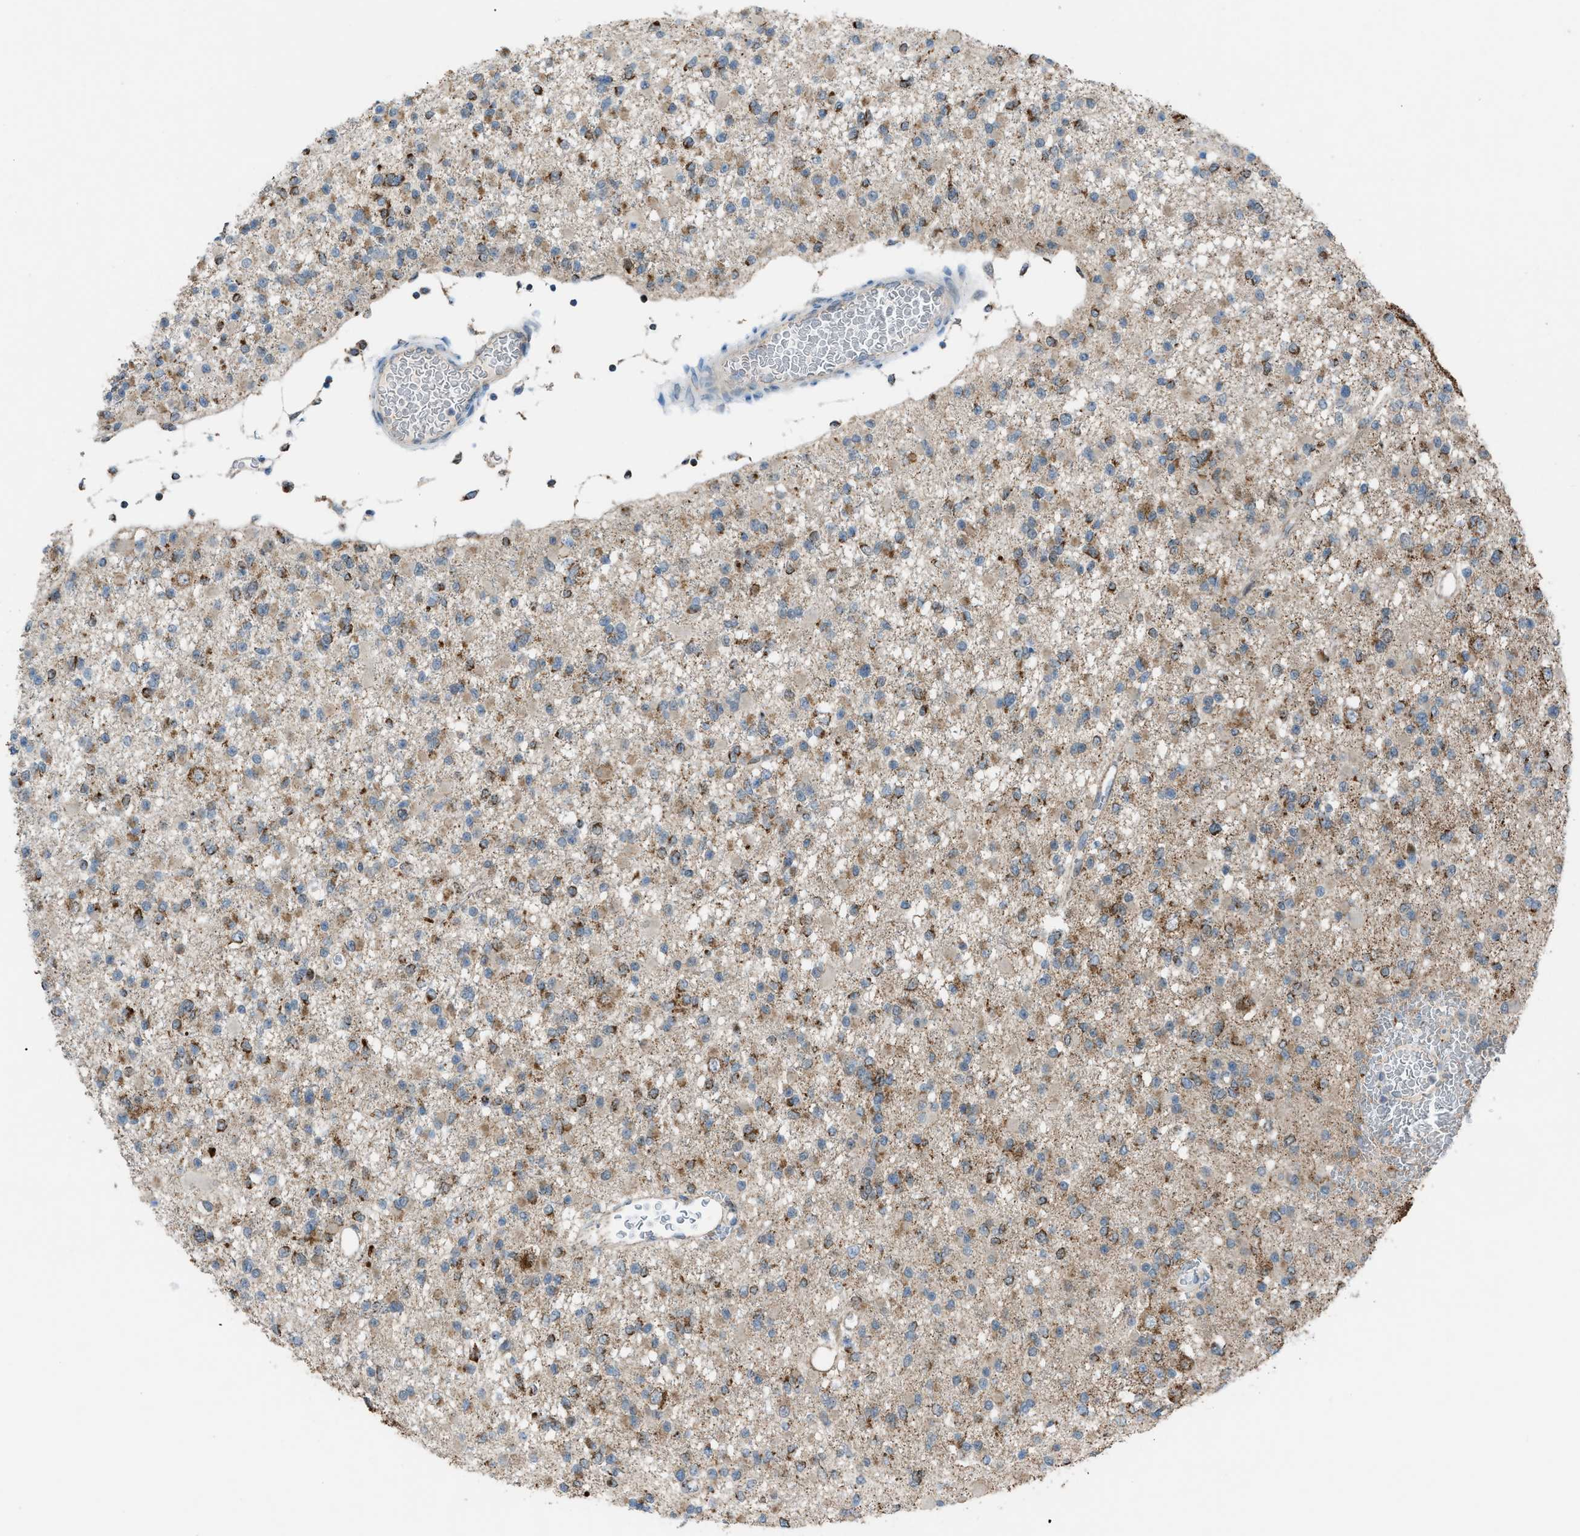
{"staining": {"intensity": "moderate", "quantity": "25%-75%", "location": "cytoplasmic/membranous"}, "tissue": "glioma", "cell_type": "Tumor cells", "image_type": "cancer", "snomed": [{"axis": "morphology", "description": "Glioma, malignant, Low grade"}, {"axis": "topography", "description": "Brain"}], "caption": "Protein expression by immunohistochemistry exhibits moderate cytoplasmic/membranous staining in approximately 25%-75% of tumor cells in glioma.", "gene": "SRM", "patient": {"sex": "female", "age": 22}}